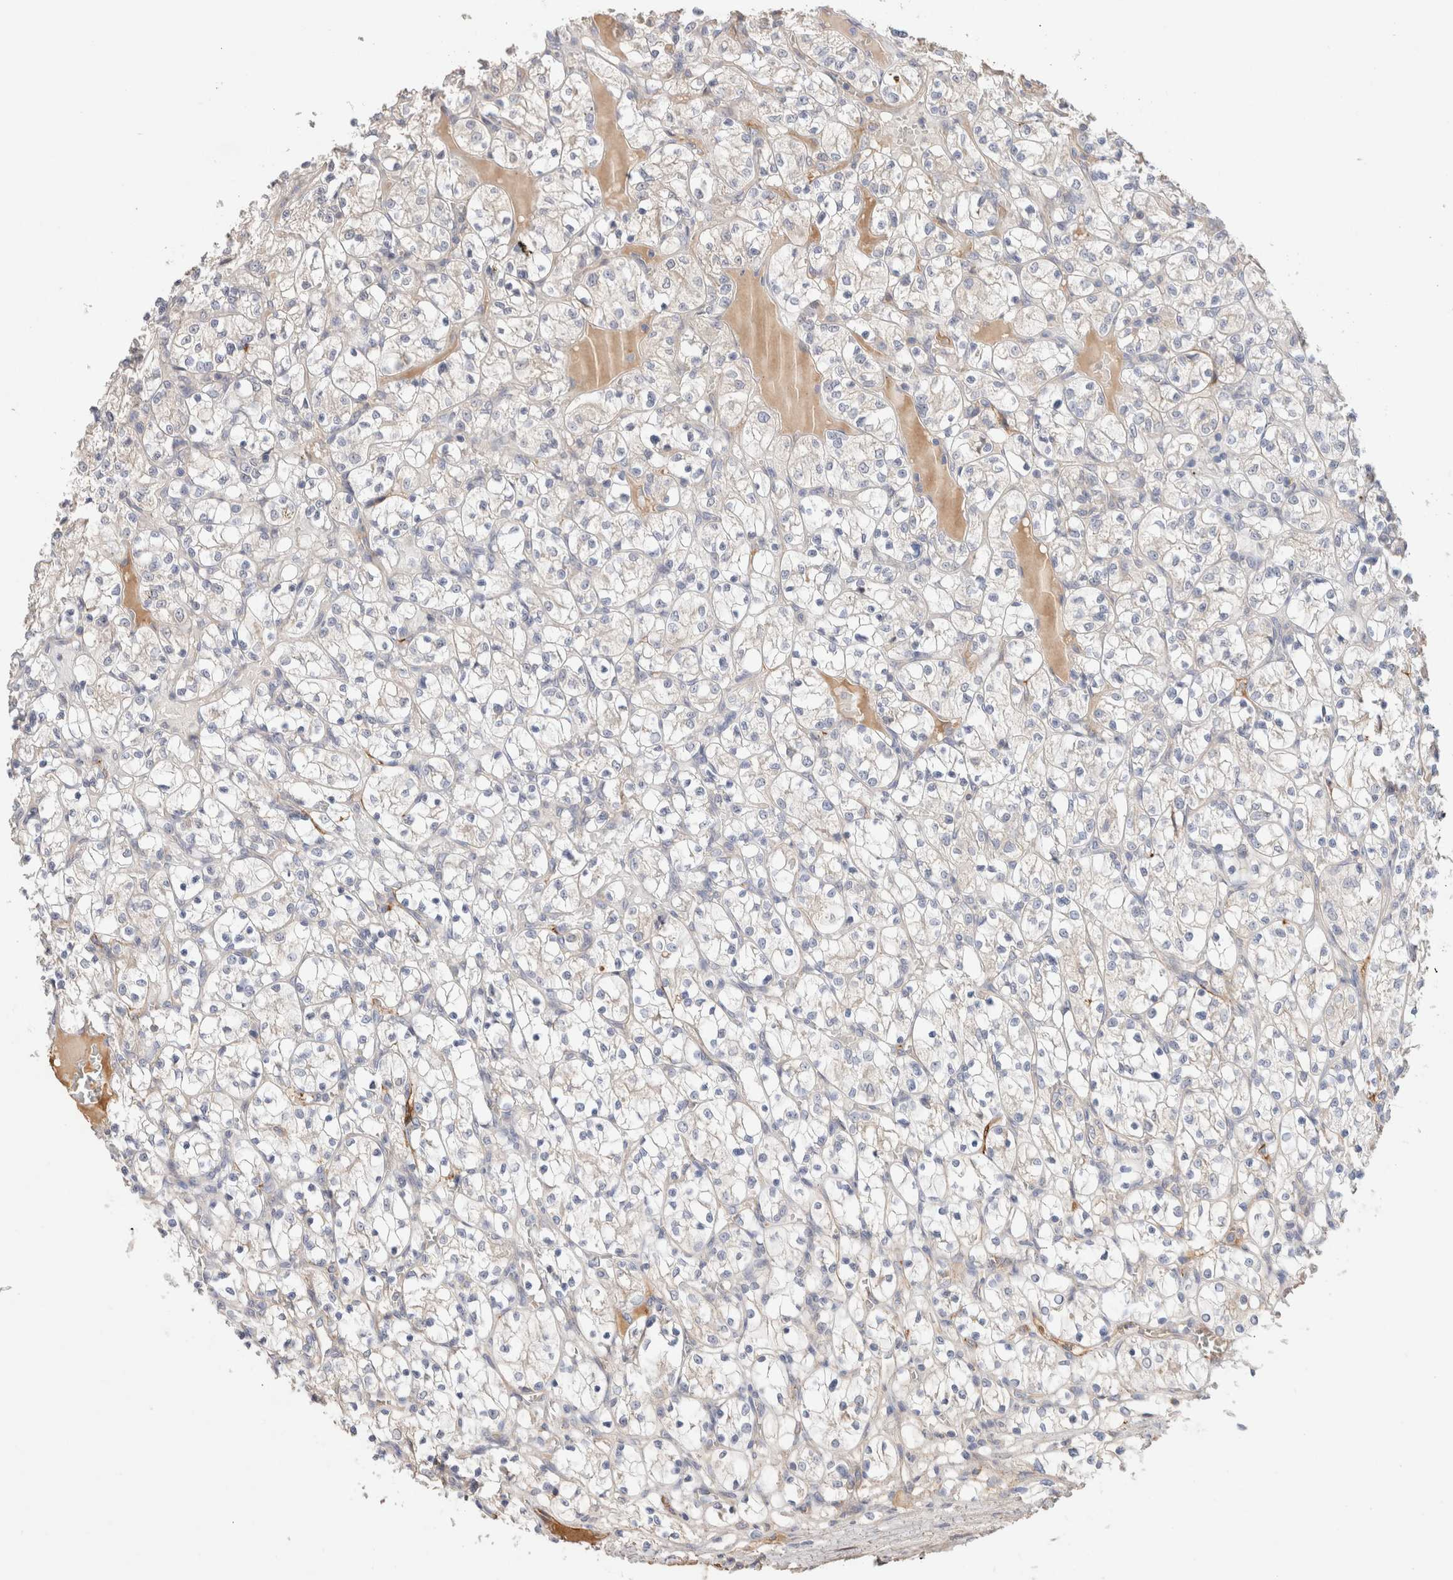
{"staining": {"intensity": "negative", "quantity": "none", "location": "none"}, "tissue": "renal cancer", "cell_type": "Tumor cells", "image_type": "cancer", "snomed": [{"axis": "morphology", "description": "Adenocarcinoma, NOS"}, {"axis": "topography", "description": "Kidney"}], "caption": "A histopathology image of human renal adenocarcinoma is negative for staining in tumor cells.", "gene": "PROS1", "patient": {"sex": "female", "age": 69}}